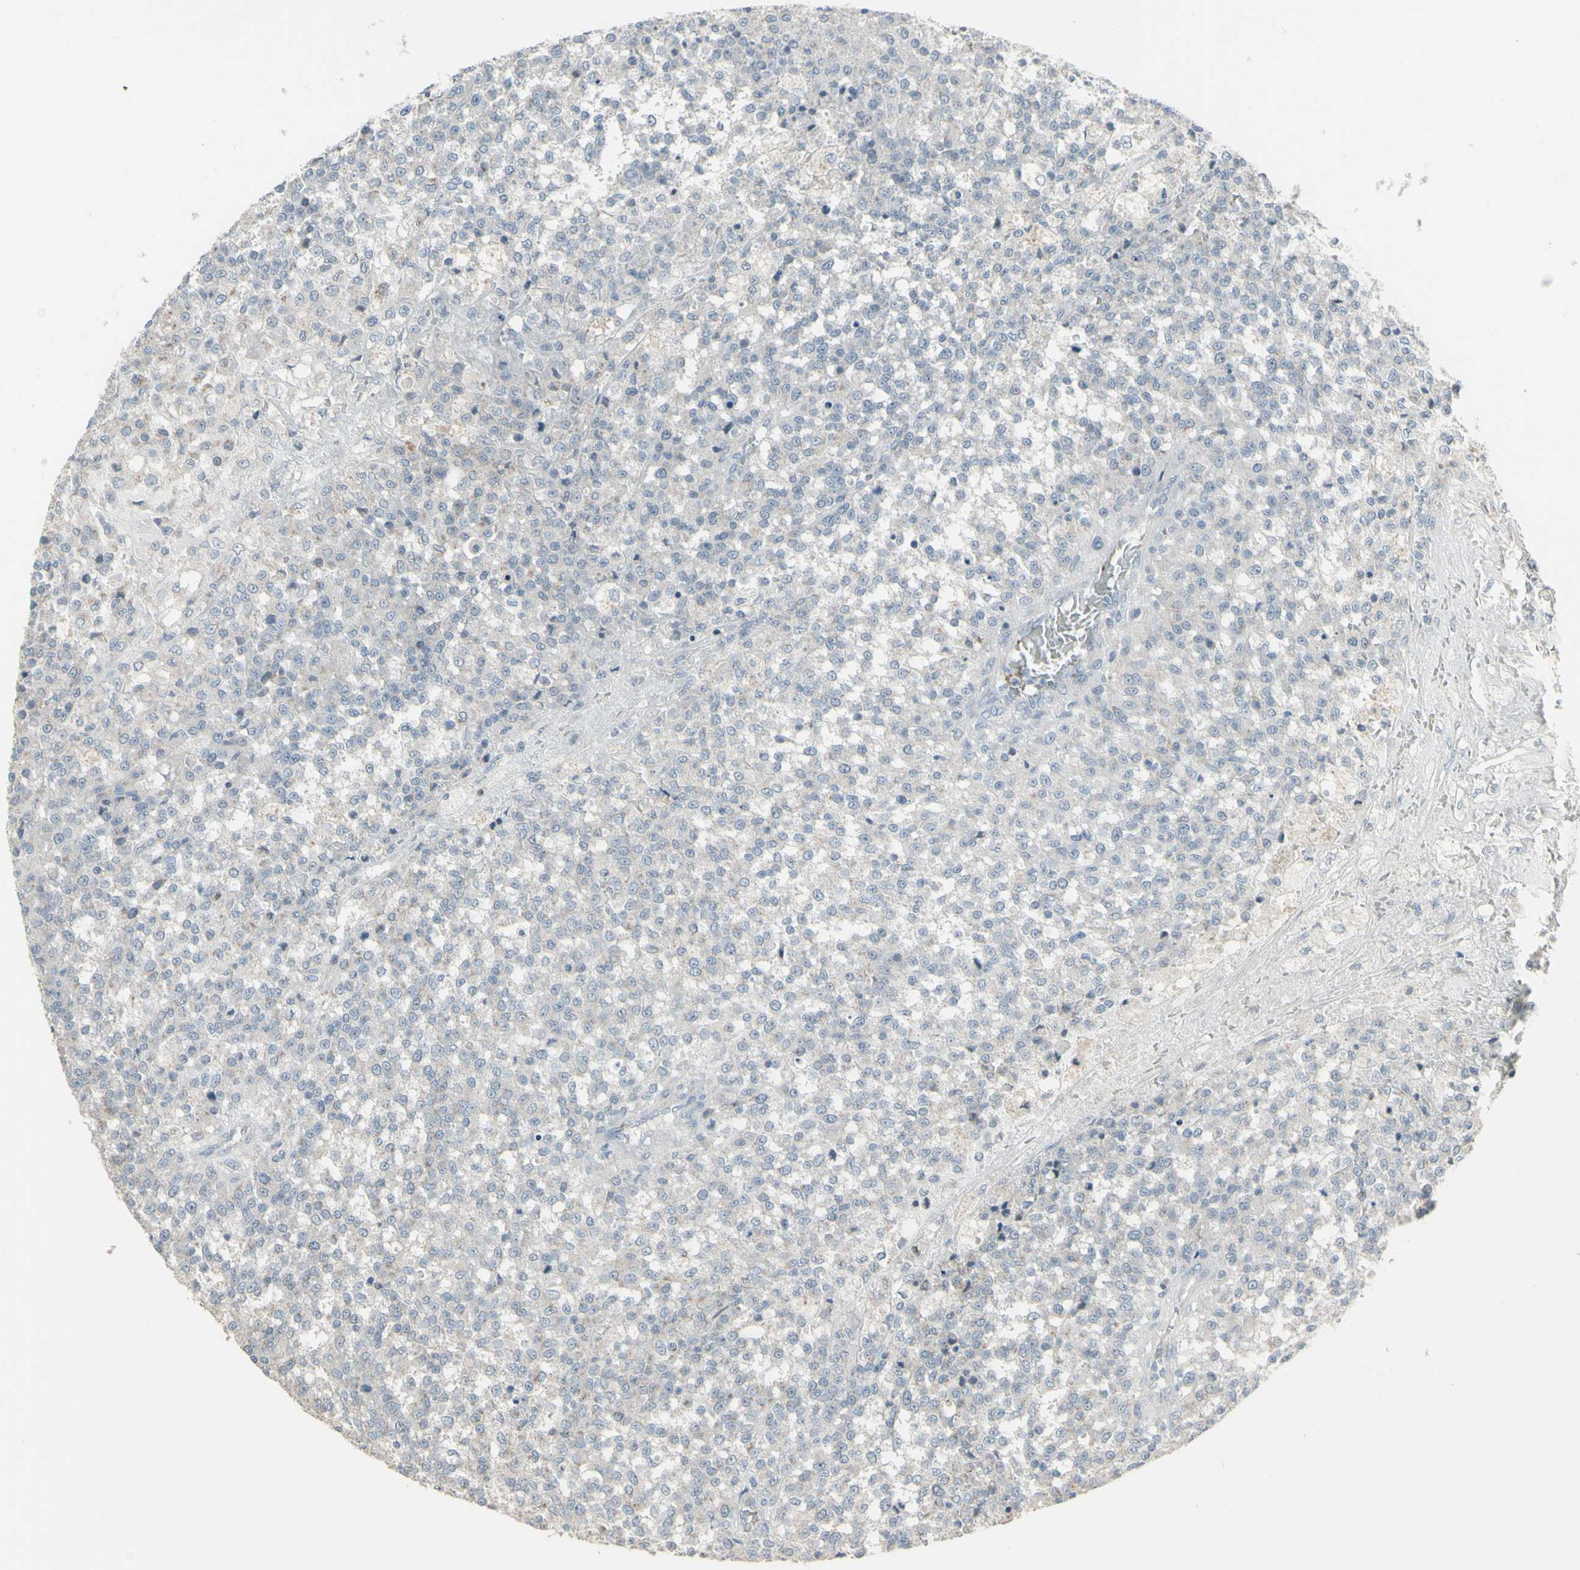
{"staining": {"intensity": "negative", "quantity": "none", "location": "none"}, "tissue": "testis cancer", "cell_type": "Tumor cells", "image_type": "cancer", "snomed": [{"axis": "morphology", "description": "Seminoma, NOS"}, {"axis": "topography", "description": "Testis"}], "caption": "There is no significant expression in tumor cells of testis seminoma. The staining was performed using DAB to visualize the protein expression in brown, while the nuclei were stained in blue with hematoxylin (Magnification: 20x).", "gene": "CD79B", "patient": {"sex": "male", "age": 59}}